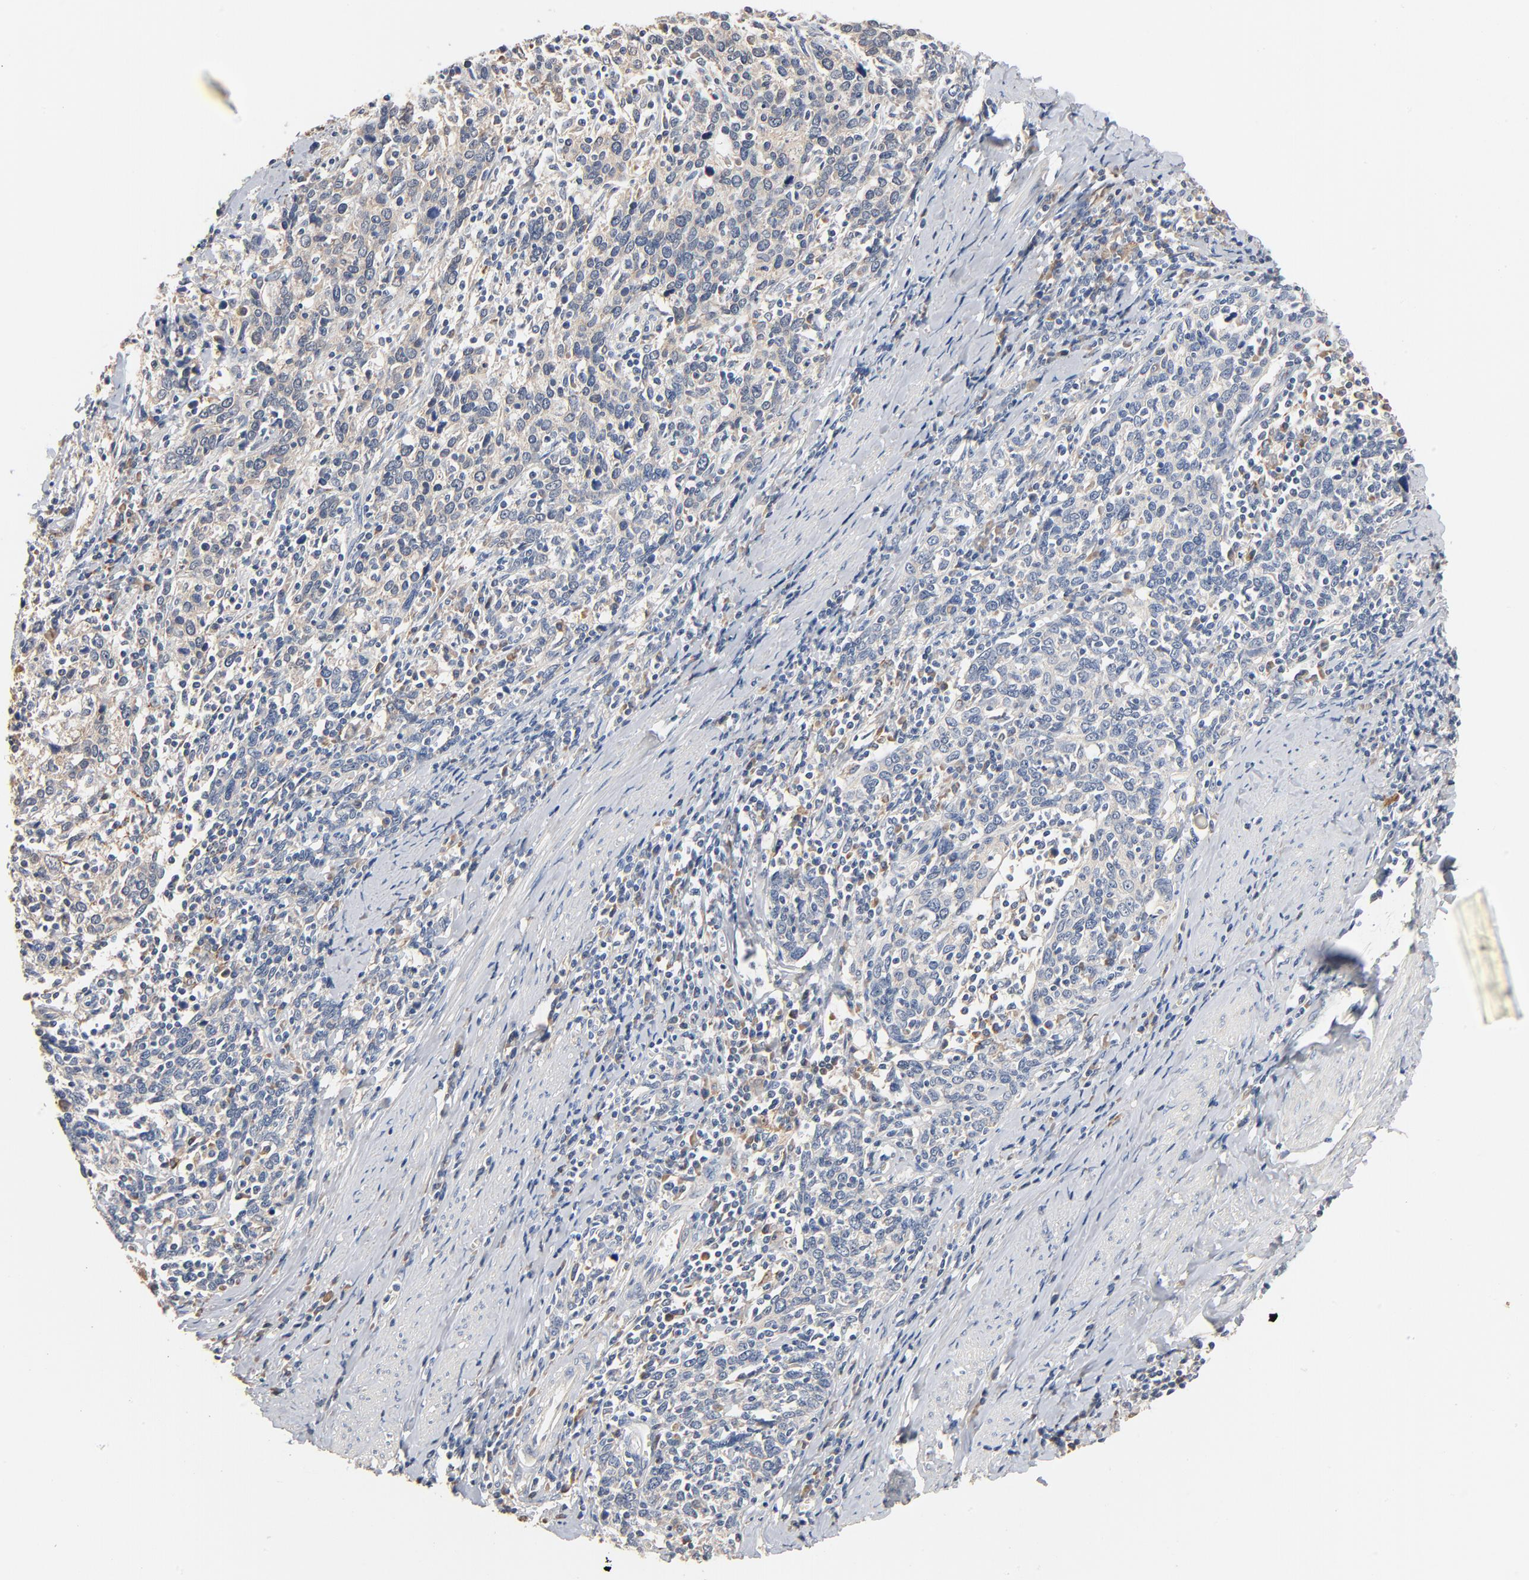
{"staining": {"intensity": "negative", "quantity": "none", "location": "none"}, "tissue": "cervical cancer", "cell_type": "Tumor cells", "image_type": "cancer", "snomed": [{"axis": "morphology", "description": "Squamous cell carcinoma, NOS"}, {"axis": "topography", "description": "Cervix"}], "caption": "DAB (3,3'-diaminobenzidine) immunohistochemical staining of squamous cell carcinoma (cervical) shows no significant expression in tumor cells. Brightfield microscopy of IHC stained with DAB (brown) and hematoxylin (blue), captured at high magnification.", "gene": "ZDHHC8", "patient": {"sex": "female", "age": 41}}